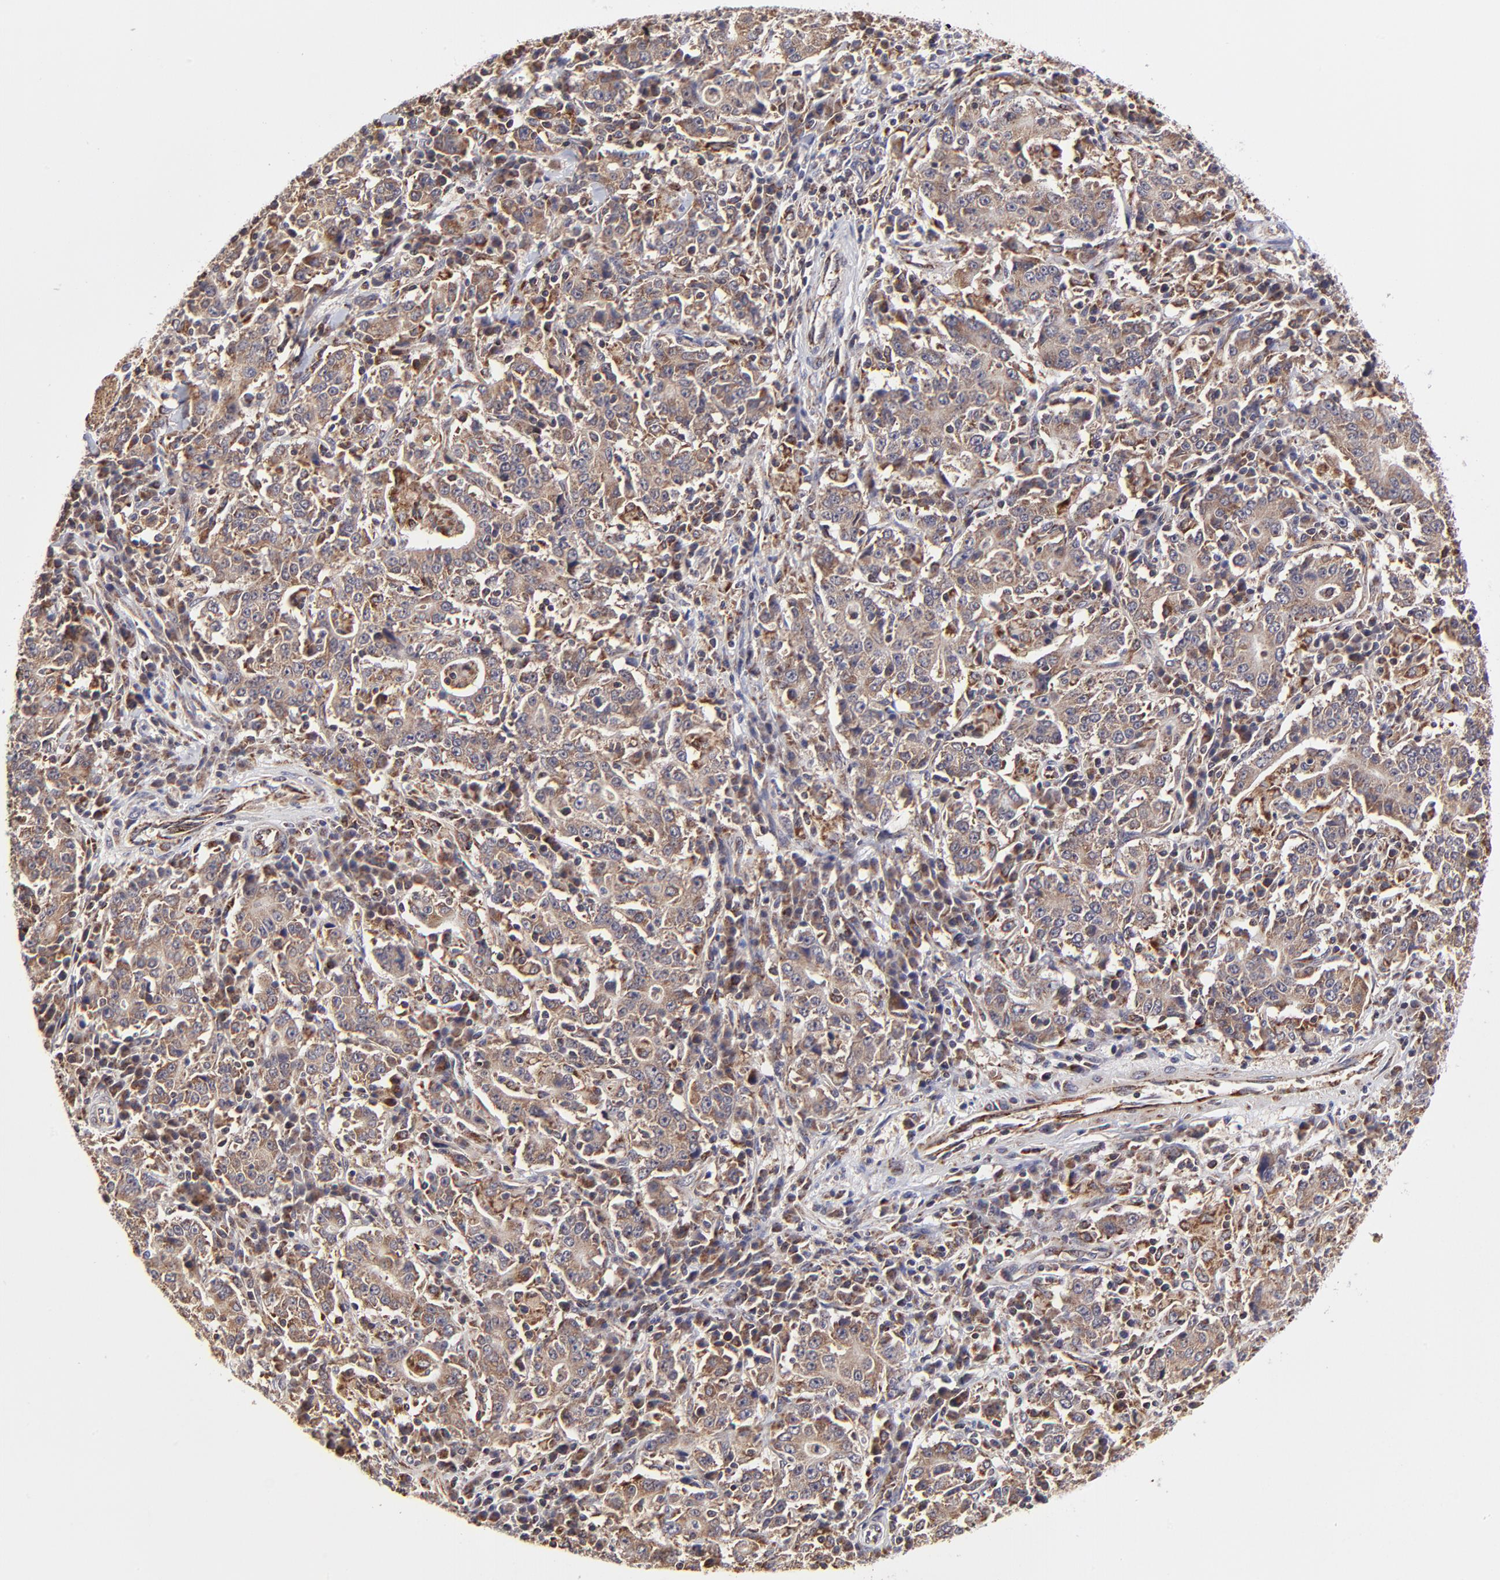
{"staining": {"intensity": "moderate", "quantity": ">75%", "location": "cytoplasmic/membranous"}, "tissue": "stomach cancer", "cell_type": "Tumor cells", "image_type": "cancer", "snomed": [{"axis": "morphology", "description": "Normal tissue, NOS"}, {"axis": "morphology", "description": "Adenocarcinoma, NOS"}, {"axis": "topography", "description": "Stomach, upper"}, {"axis": "topography", "description": "Stomach"}], "caption": "There is medium levels of moderate cytoplasmic/membranous staining in tumor cells of stomach cancer, as demonstrated by immunohistochemical staining (brown color).", "gene": "MAP2K7", "patient": {"sex": "male", "age": 59}}